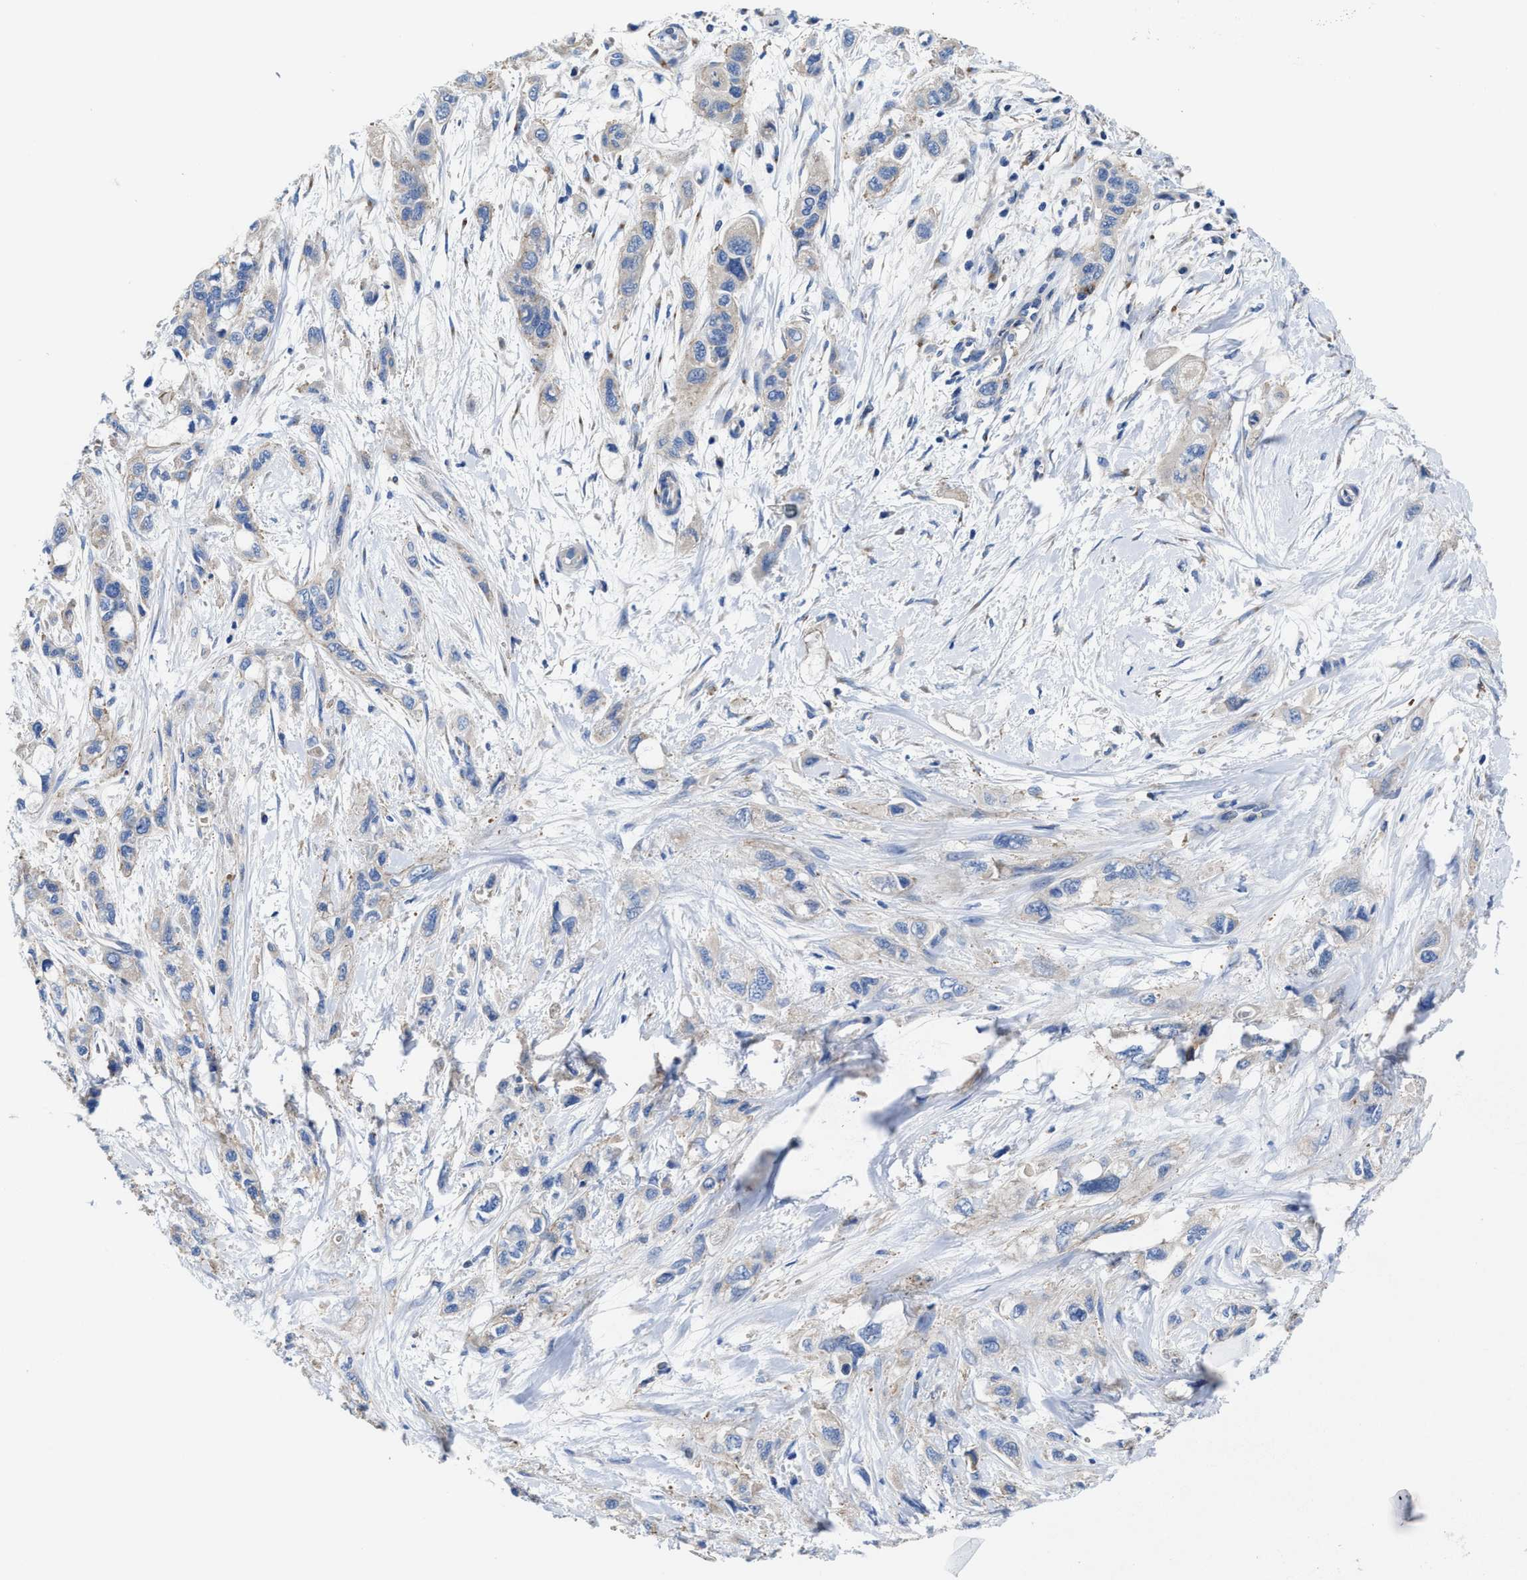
{"staining": {"intensity": "weak", "quantity": "25%-75%", "location": "cytoplasmic/membranous"}, "tissue": "pancreatic cancer", "cell_type": "Tumor cells", "image_type": "cancer", "snomed": [{"axis": "morphology", "description": "Adenocarcinoma, NOS"}, {"axis": "topography", "description": "Pancreas"}], "caption": "Protein analysis of pancreatic cancer (adenocarcinoma) tissue demonstrates weak cytoplasmic/membranous expression in about 25%-75% of tumor cells. (DAB = brown stain, brightfield microscopy at high magnification).", "gene": "TMEM30A", "patient": {"sex": "male", "age": 74}}